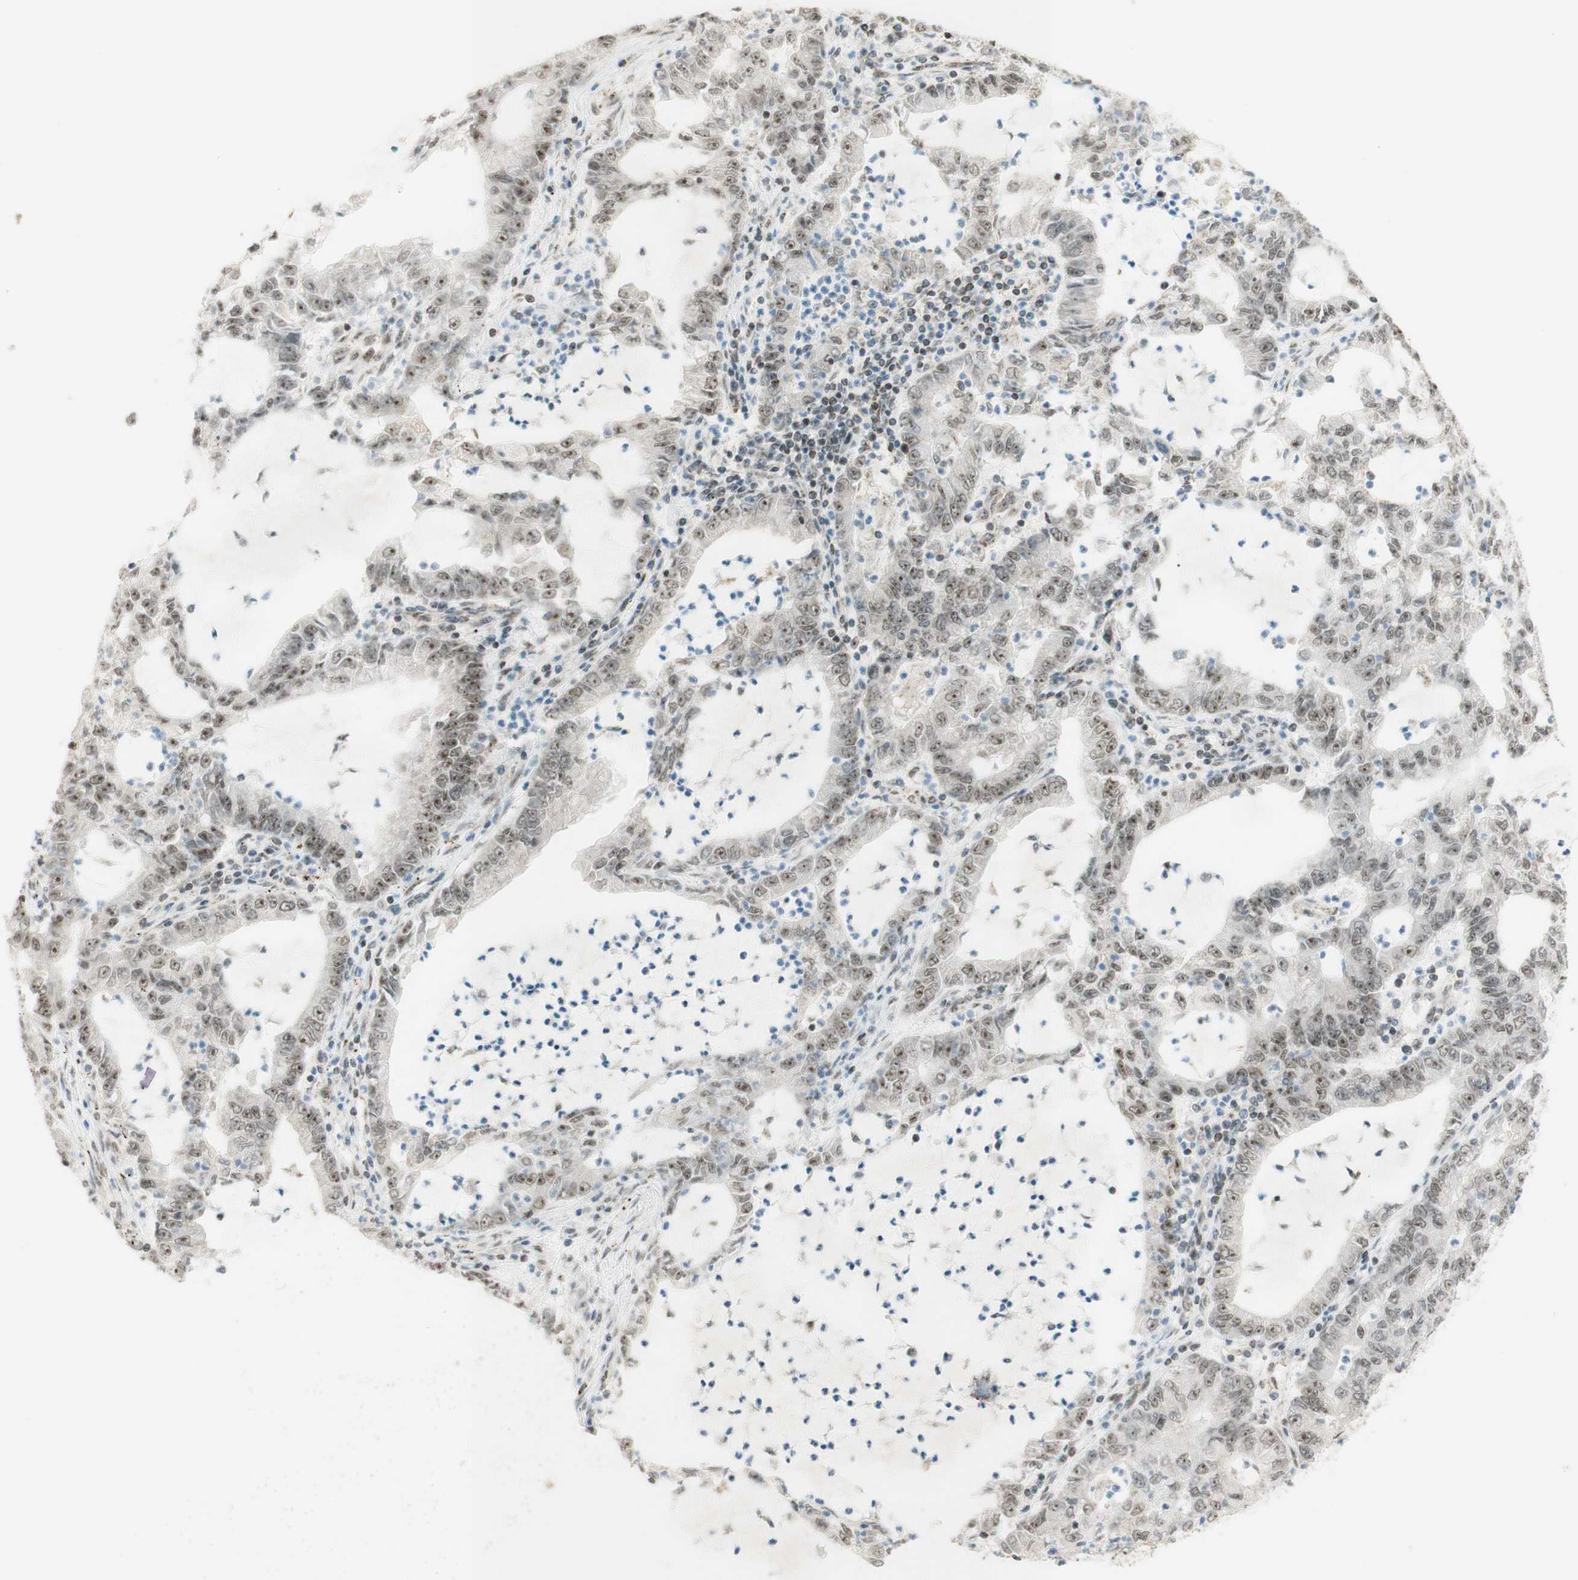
{"staining": {"intensity": "moderate", "quantity": "25%-75%", "location": "nuclear"}, "tissue": "lung cancer", "cell_type": "Tumor cells", "image_type": "cancer", "snomed": [{"axis": "morphology", "description": "Adenocarcinoma, NOS"}, {"axis": "topography", "description": "Lung"}], "caption": "Protein staining of adenocarcinoma (lung) tissue demonstrates moderate nuclear staining in approximately 25%-75% of tumor cells. (DAB (3,3'-diaminobenzidine) = brown stain, brightfield microscopy at high magnification).", "gene": "ZNF782", "patient": {"sex": "female", "age": 51}}